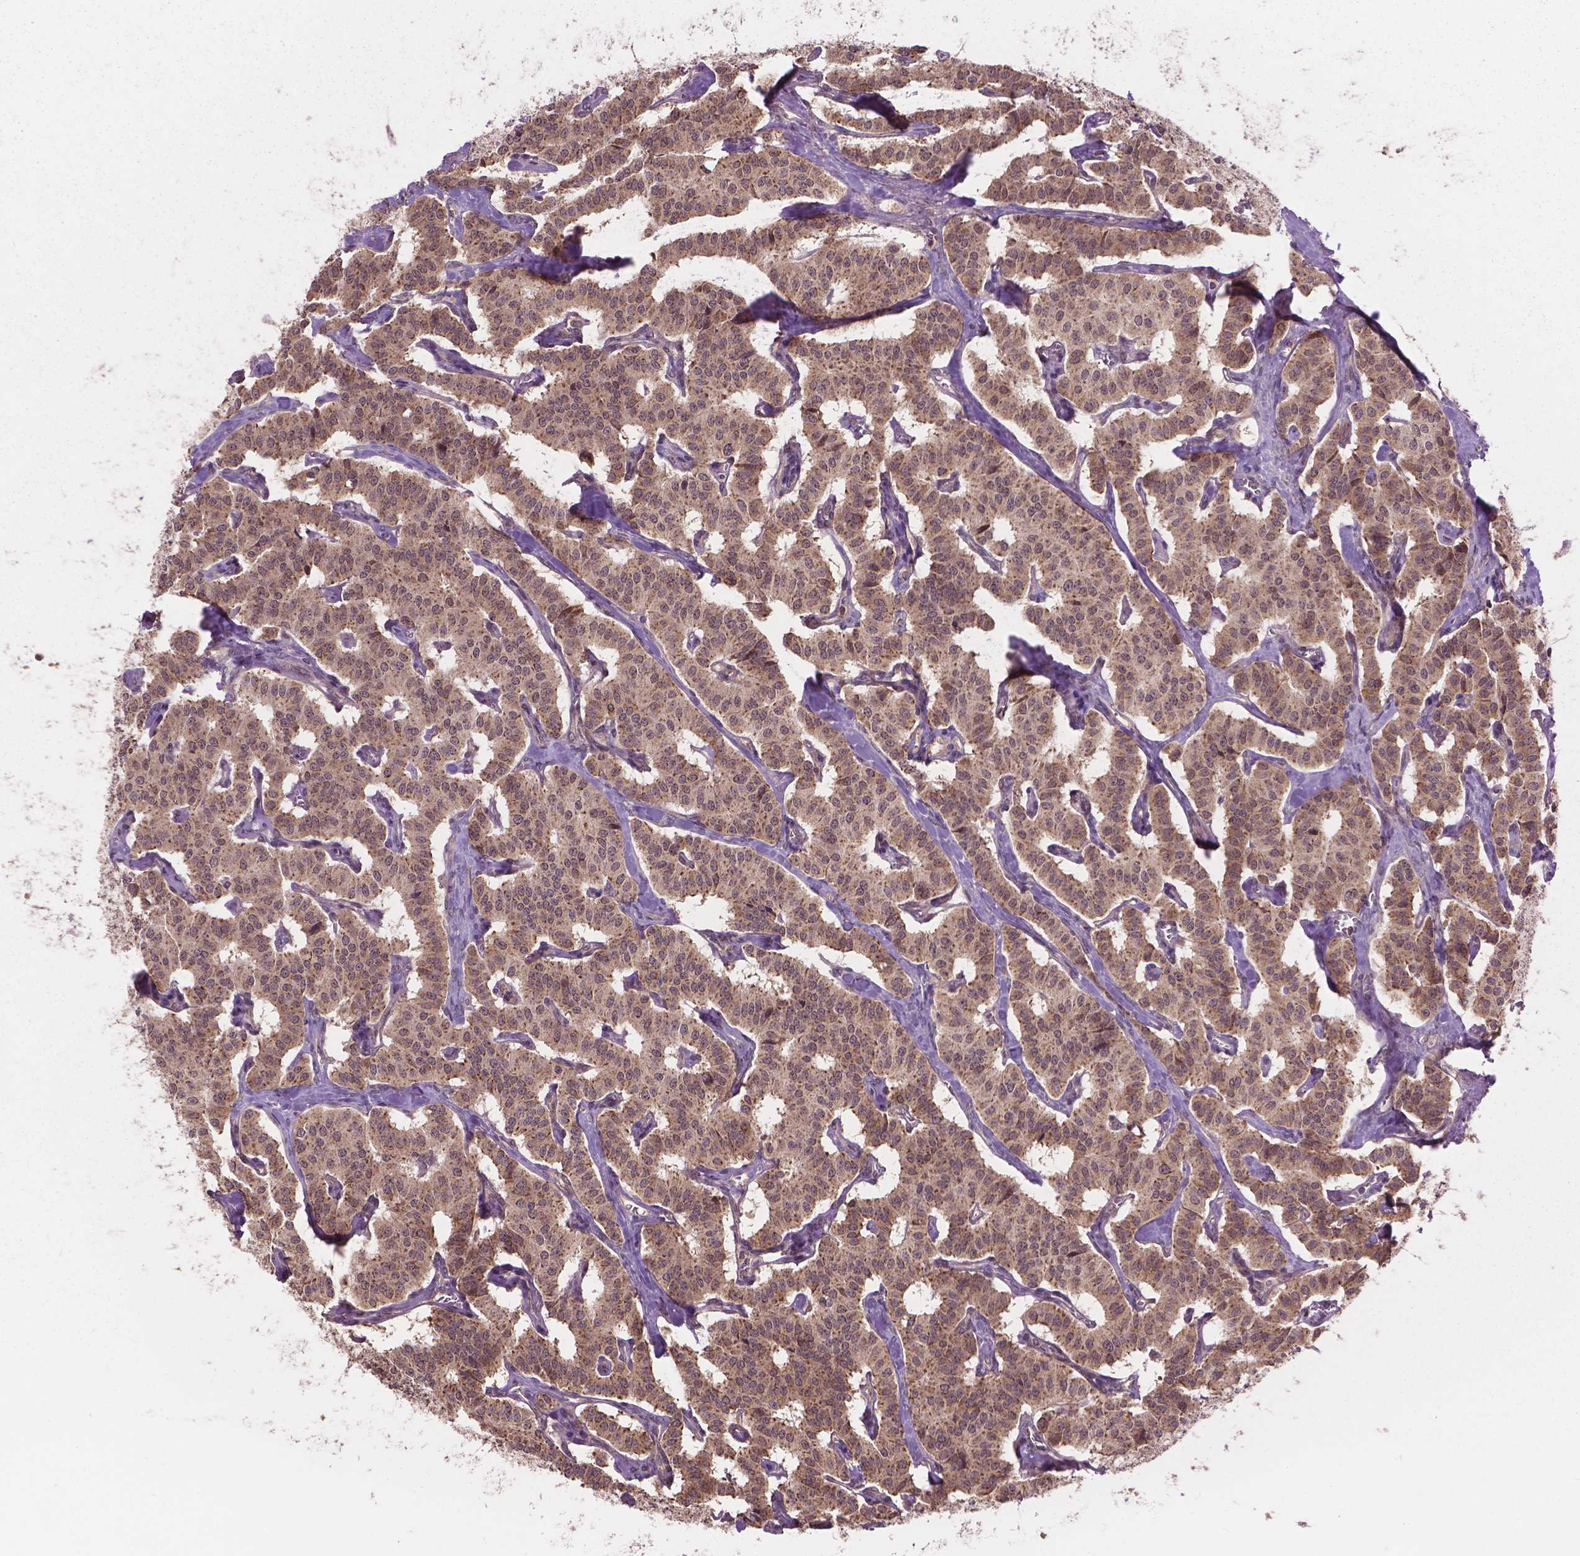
{"staining": {"intensity": "weak", "quantity": ">75%", "location": "cytoplasmic/membranous"}, "tissue": "carcinoid", "cell_type": "Tumor cells", "image_type": "cancer", "snomed": [{"axis": "morphology", "description": "Carcinoid, malignant, NOS"}, {"axis": "topography", "description": "Lung"}], "caption": "This is an image of immunohistochemistry staining of carcinoid, which shows weak staining in the cytoplasmic/membranous of tumor cells.", "gene": "PPP1CB", "patient": {"sex": "female", "age": 46}}